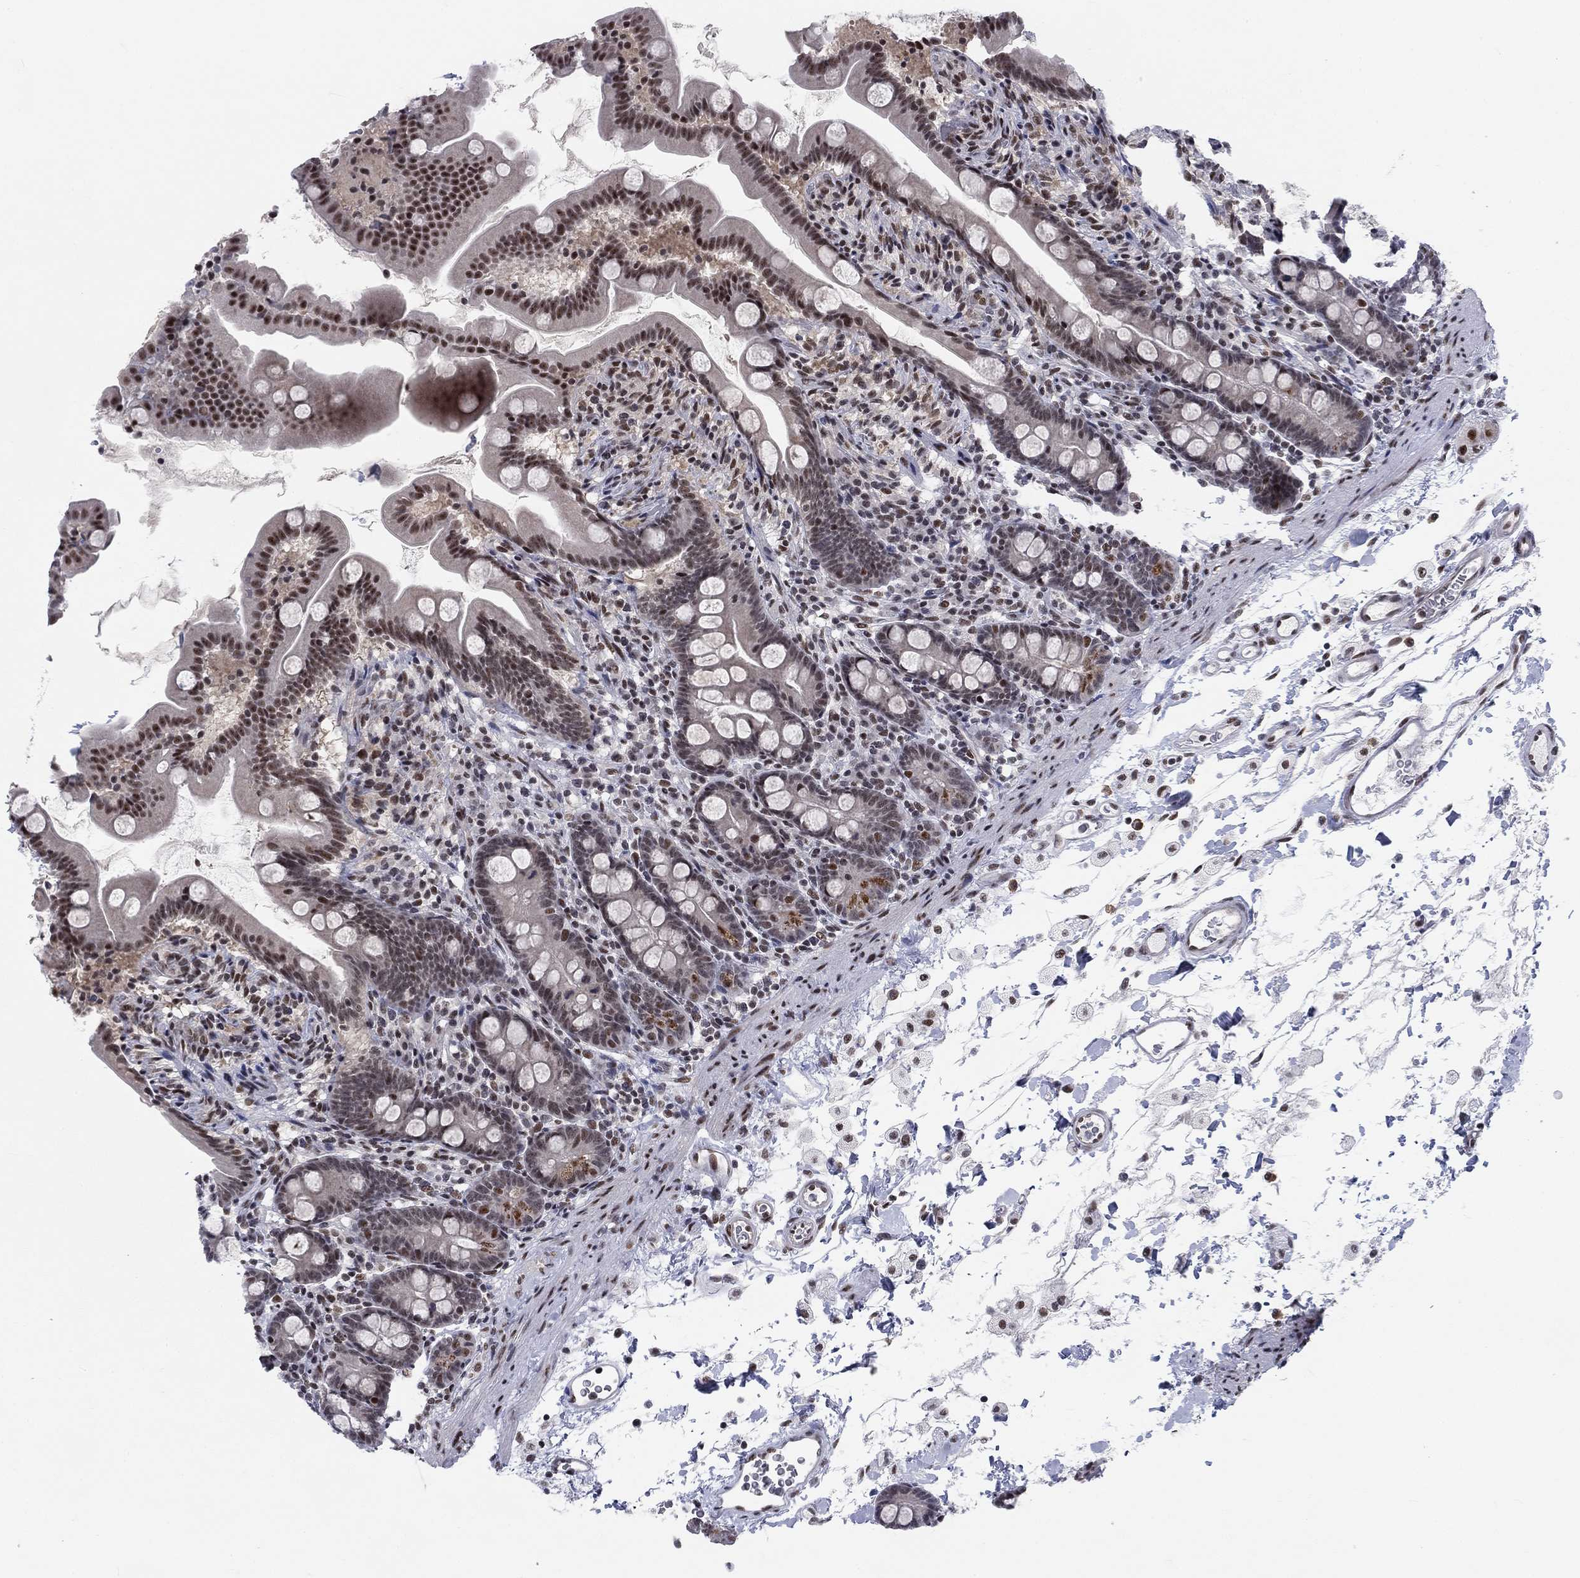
{"staining": {"intensity": "moderate", "quantity": "25%-75%", "location": "nuclear"}, "tissue": "small intestine", "cell_type": "Glandular cells", "image_type": "normal", "snomed": [{"axis": "morphology", "description": "Normal tissue, NOS"}, {"axis": "topography", "description": "Small intestine"}], "caption": "A photomicrograph showing moderate nuclear expression in approximately 25%-75% of glandular cells in benign small intestine, as visualized by brown immunohistochemical staining.", "gene": "FYTTD1", "patient": {"sex": "female", "age": 44}}